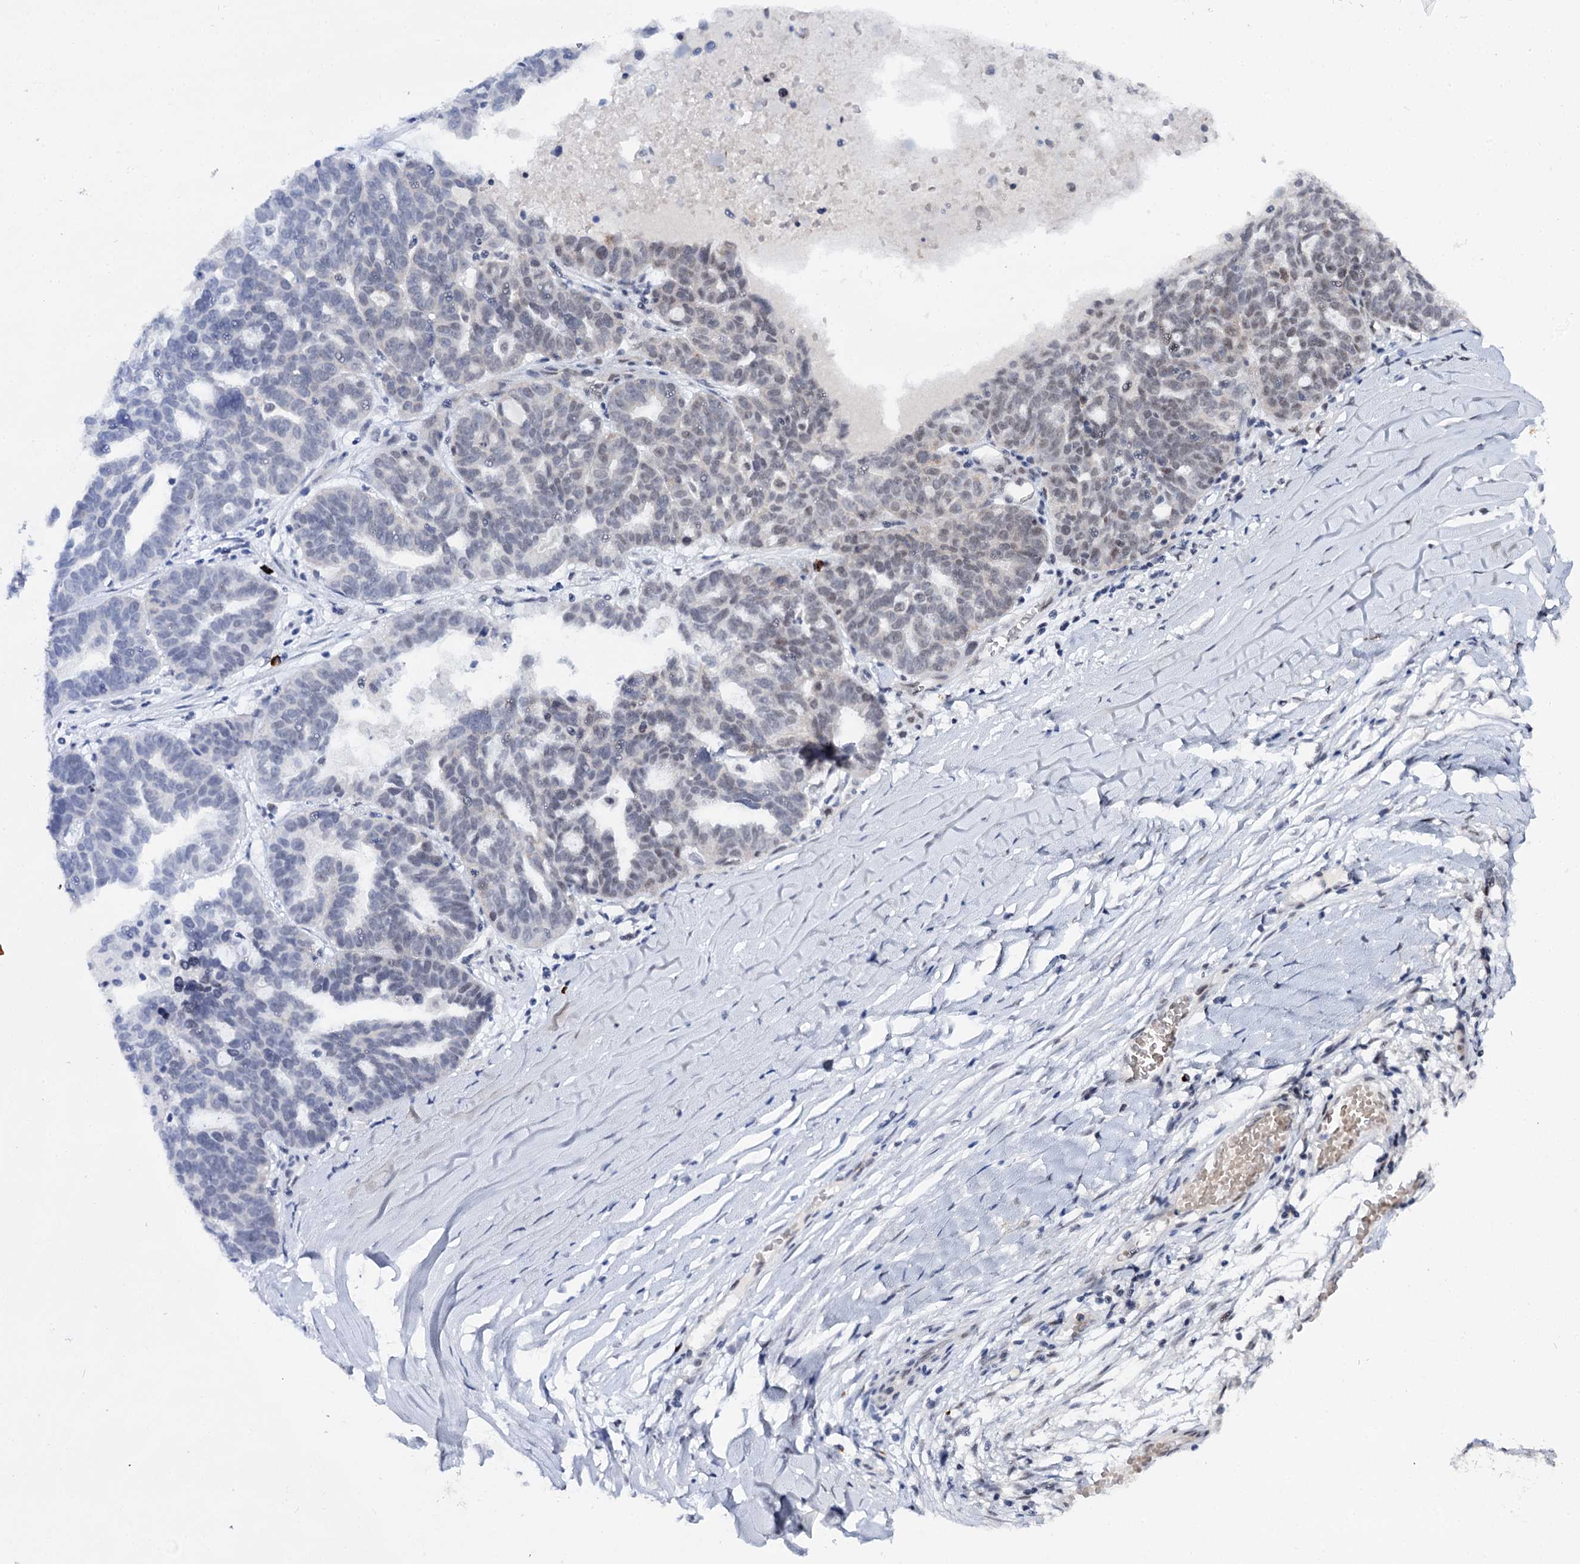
{"staining": {"intensity": "moderate", "quantity": "25%-75%", "location": "nuclear"}, "tissue": "ovarian cancer", "cell_type": "Tumor cells", "image_type": "cancer", "snomed": [{"axis": "morphology", "description": "Cystadenocarcinoma, serous, NOS"}, {"axis": "topography", "description": "Ovary"}], "caption": "IHC (DAB (3,3'-diaminobenzidine)) staining of human ovarian cancer (serous cystadenocarcinoma) shows moderate nuclear protein expression in approximately 25%-75% of tumor cells.", "gene": "BUD13", "patient": {"sex": "female", "age": 59}}